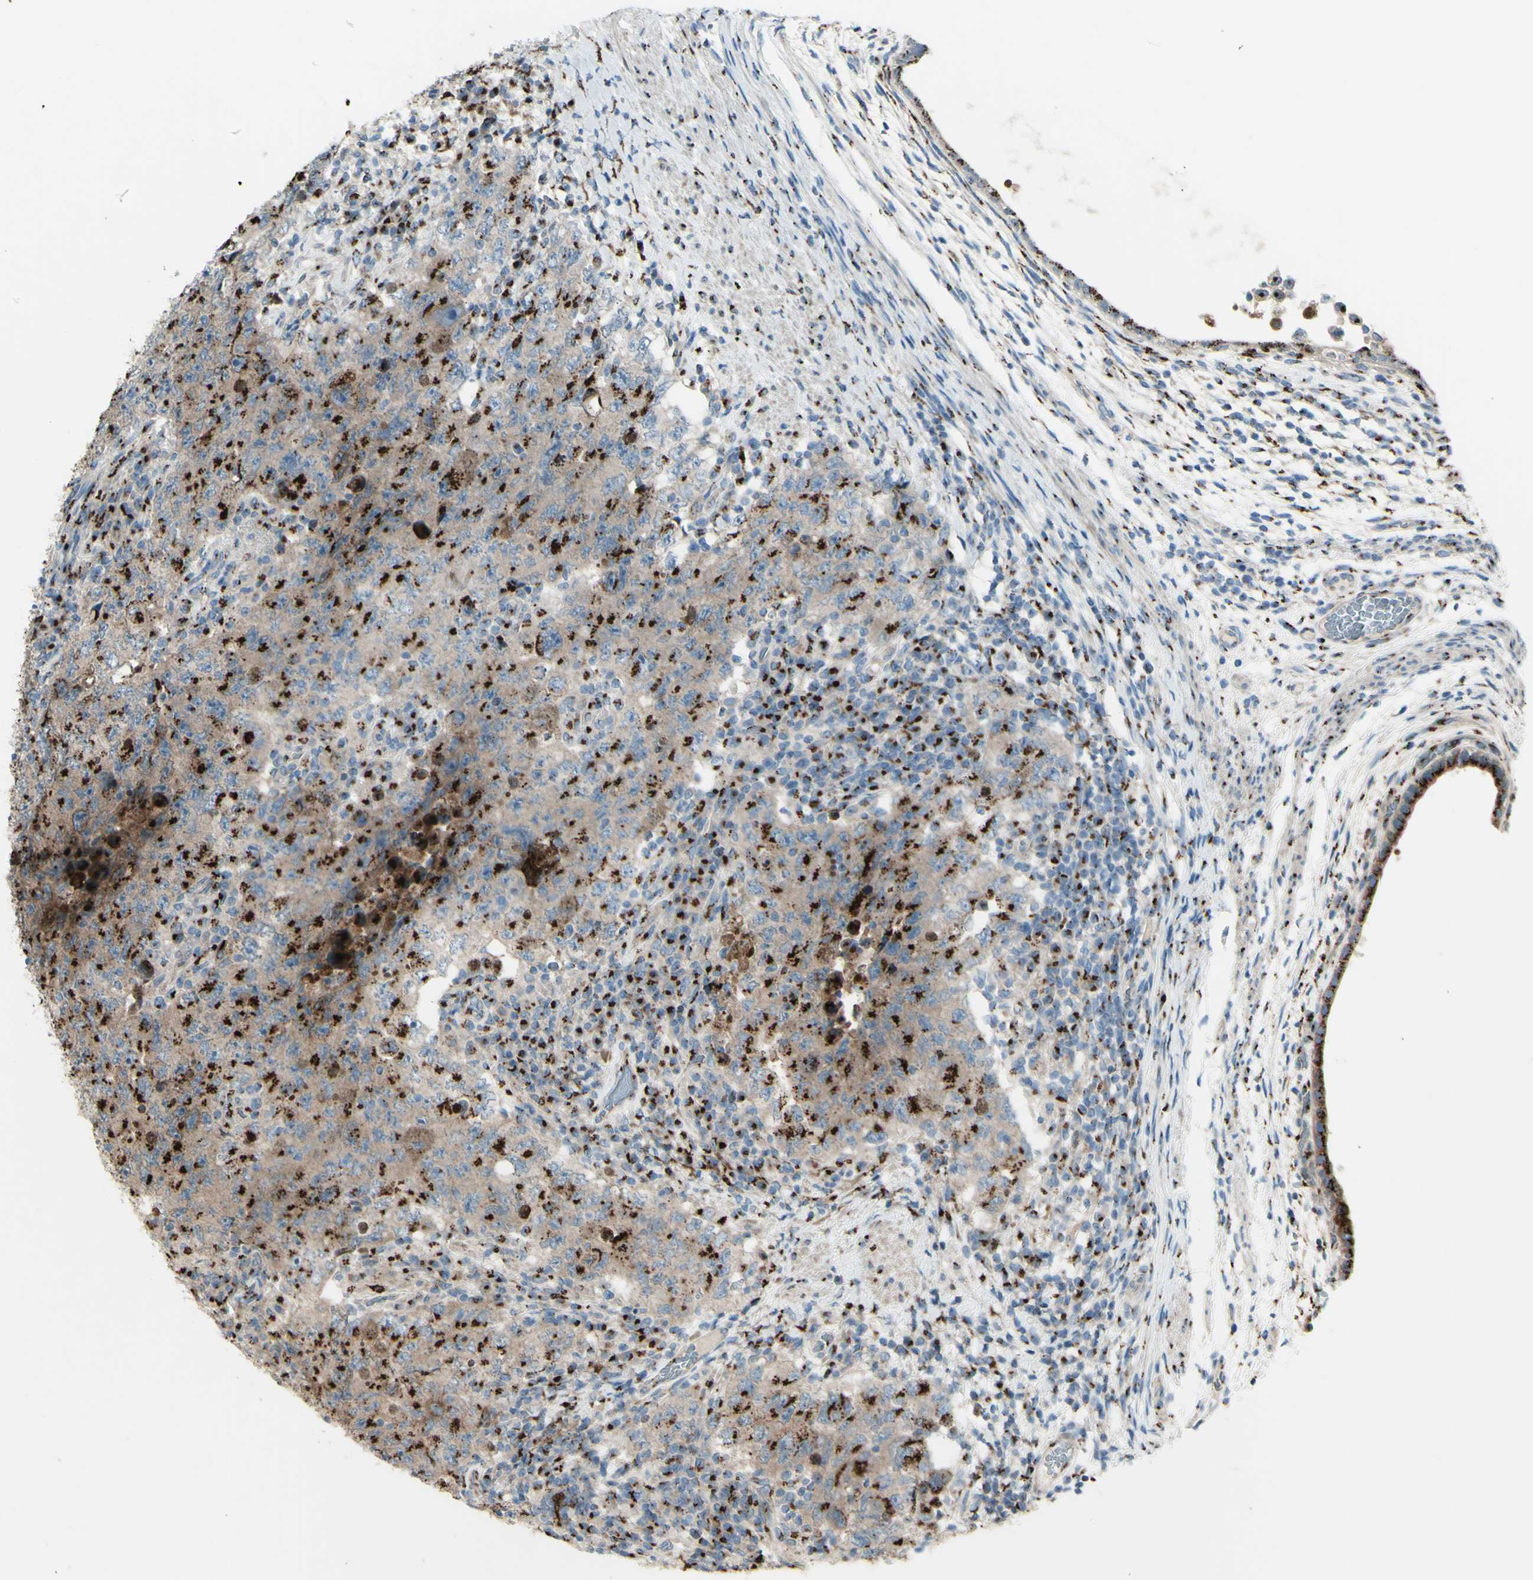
{"staining": {"intensity": "moderate", "quantity": ">75%", "location": "cytoplasmic/membranous"}, "tissue": "testis cancer", "cell_type": "Tumor cells", "image_type": "cancer", "snomed": [{"axis": "morphology", "description": "Carcinoma, Embryonal, NOS"}, {"axis": "topography", "description": "Testis"}], "caption": "An image of human testis cancer (embryonal carcinoma) stained for a protein demonstrates moderate cytoplasmic/membranous brown staining in tumor cells.", "gene": "BPNT2", "patient": {"sex": "male", "age": 26}}